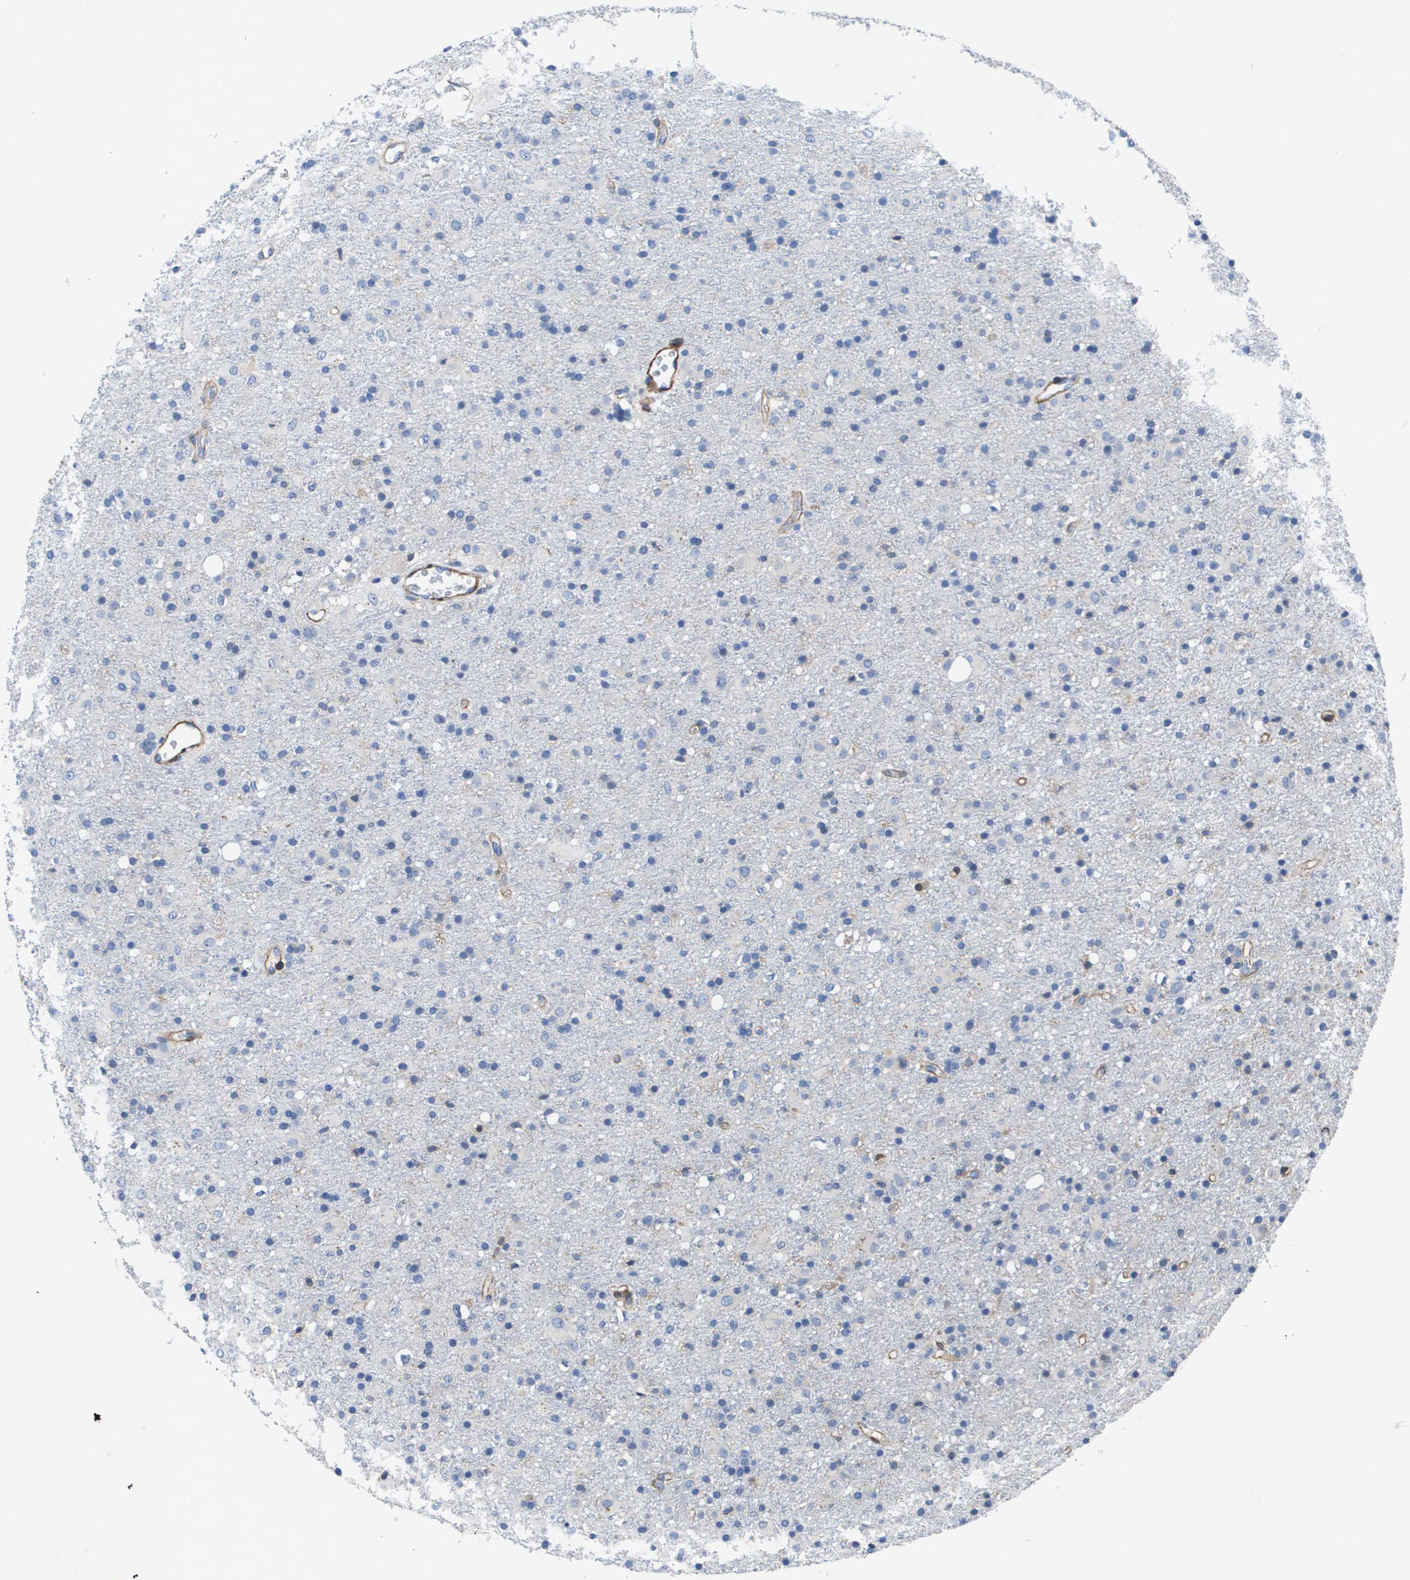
{"staining": {"intensity": "negative", "quantity": "none", "location": "none"}, "tissue": "glioma", "cell_type": "Tumor cells", "image_type": "cancer", "snomed": [{"axis": "morphology", "description": "Glioma, malignant, Low grade"}, {"axis": "topography", "description": "Brain"}], "caption": "Micrograph shows no significant protein staining in tumor cells of glioma.", "gene": "LPP", "patient": {"sex": "male", "age": 65}}